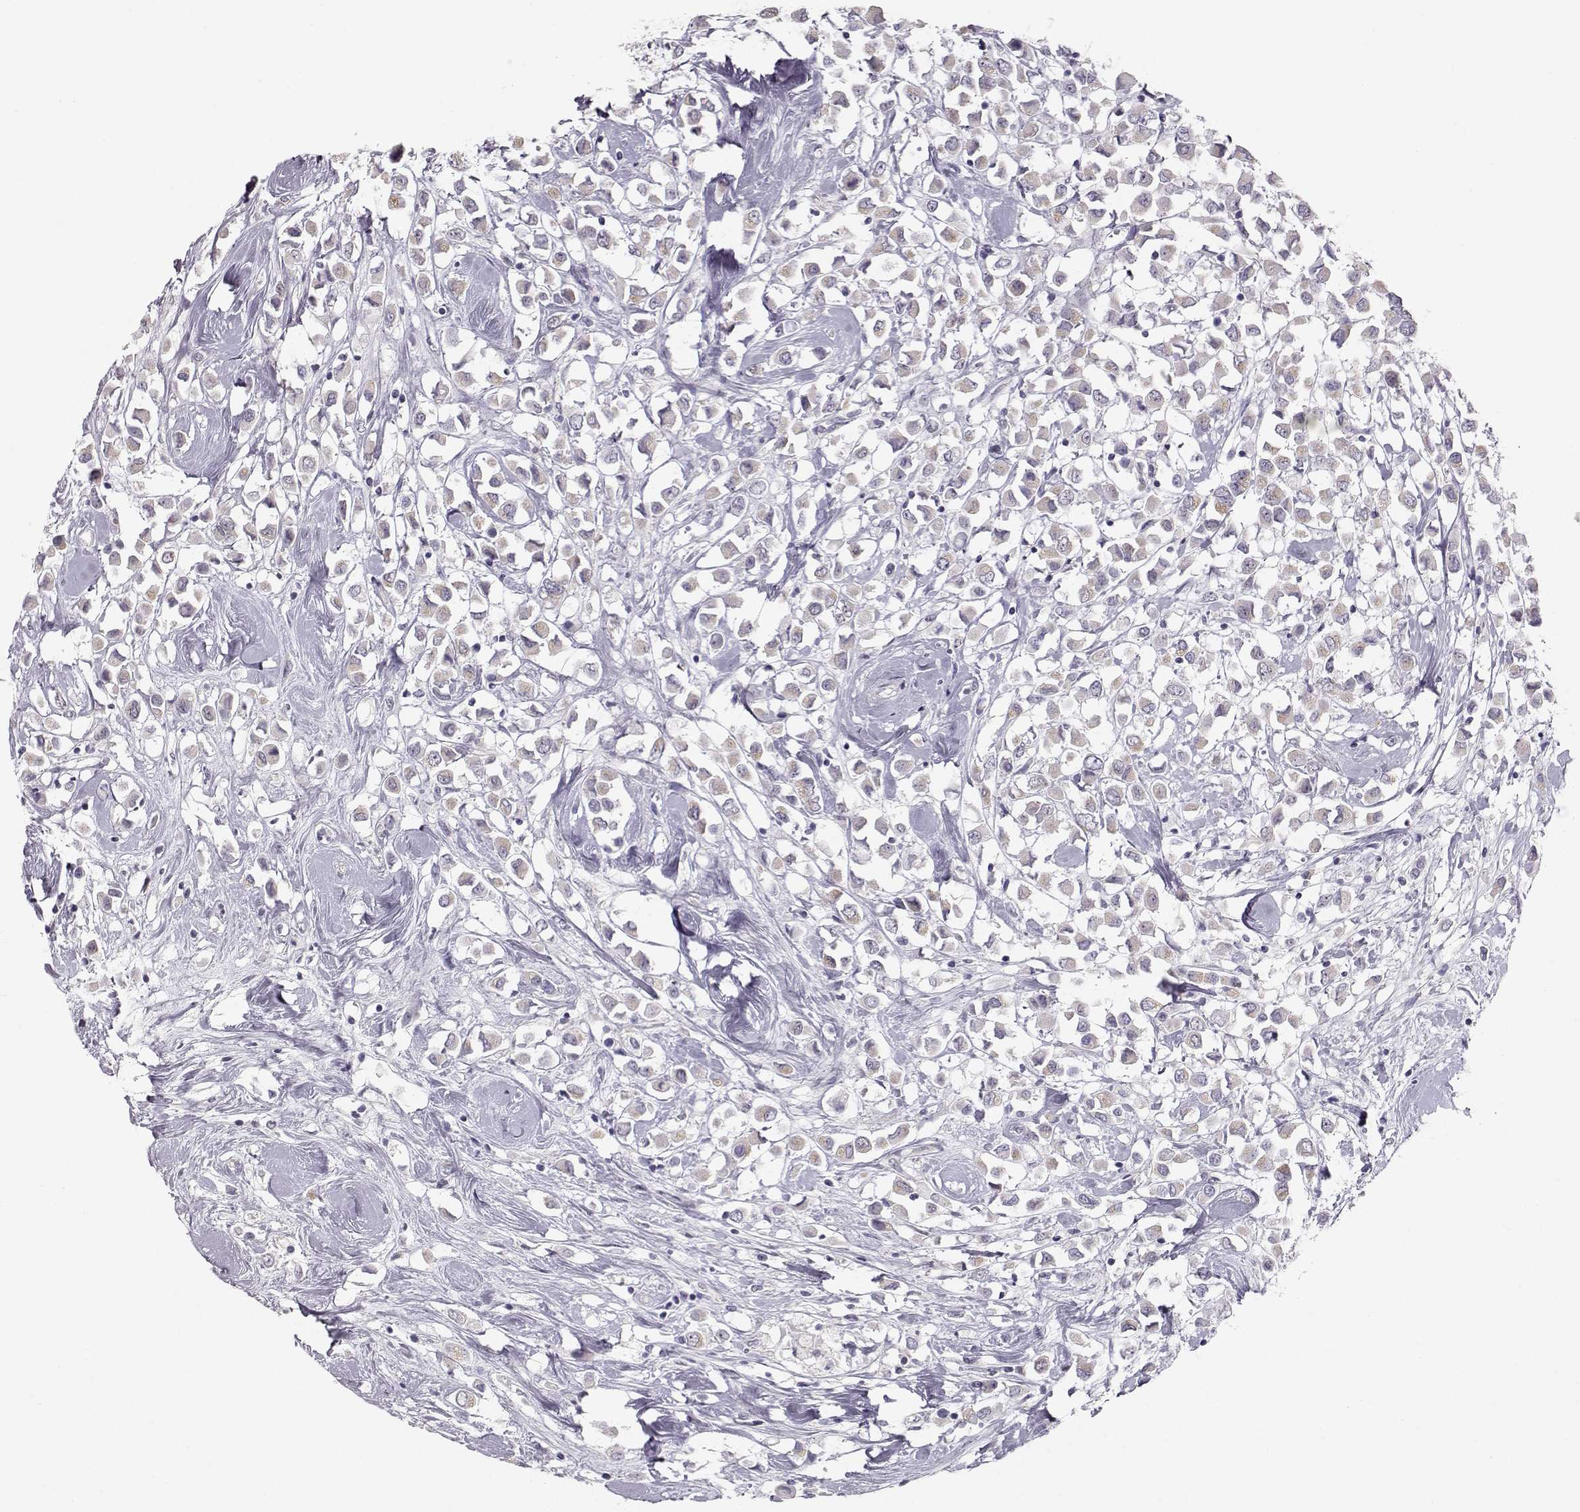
{"staining": {"intensity": "weak", "quantity": "<25%", "location": "cytoplasmic/membranous"}, "tissue": "breast cancer", "cell_type": "Tumor cells", "image_type": "cancer", "snomed": [{"axis": "morphology", "description": "Duct carcinoma"}, {"axis": "topography", "description": "Breast"}], "caption": "This is an immunohistochemistry (IHC) image of human breast cancer. There is no positivity in tumor cells.", "gene": "FAM205A", "patient": {"sex": "female", "age": 61}}